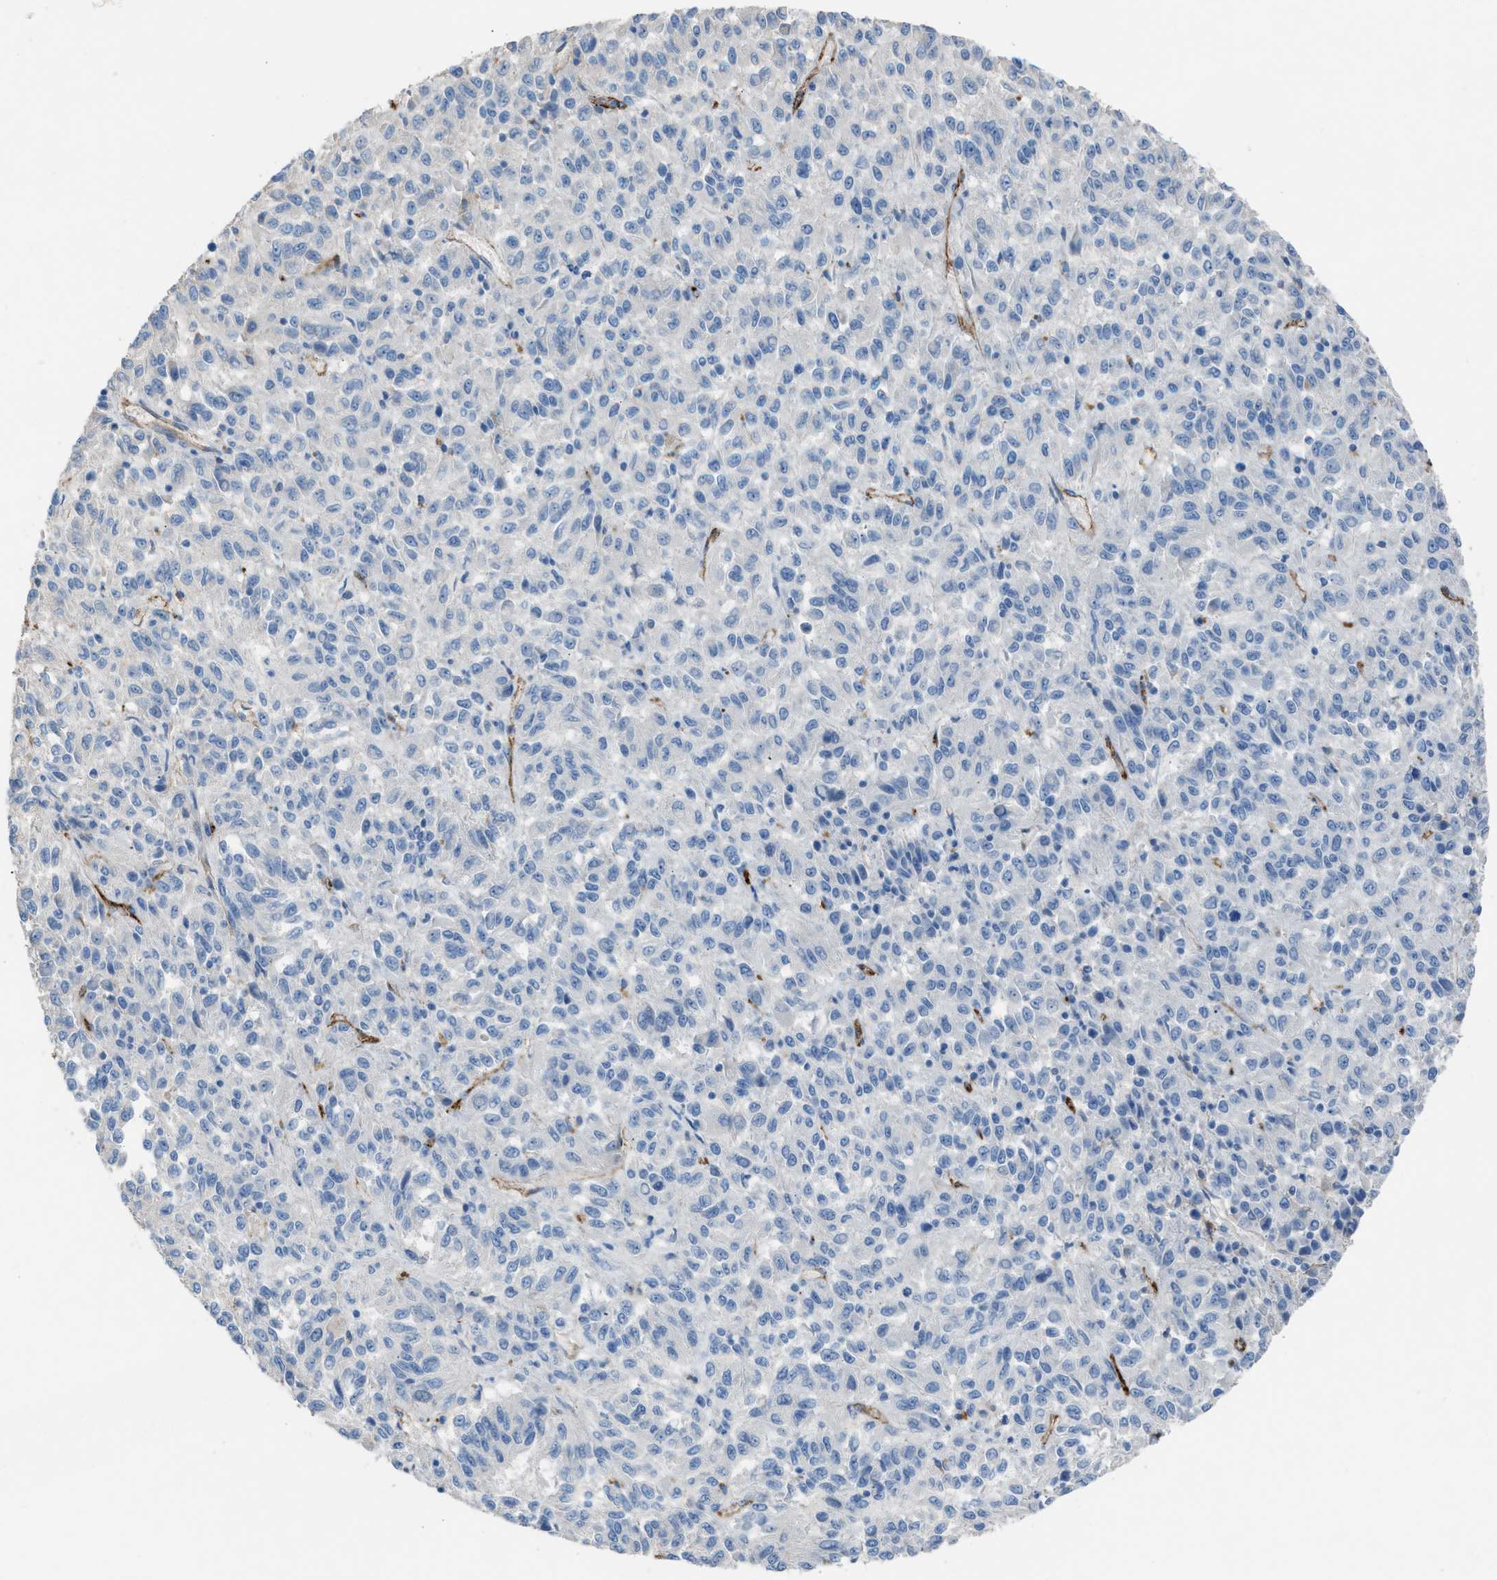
{"staining": {"intensity": "negative", "quantity": "none", "location": "none"}, "tissue": "melanoma", "cell_type": "Tumor cells", "image_type": "cancer", "snomed": [{"axis": "morphology", "description": "Malignant melanoma, Metastatic site"}, {"axis": "topography", "description": "Lung"}], "caption": "Immunohistochemical staining of human malignant melanoma (metastatic site) shows no significant expression in tumor cells. (Immunohistochemistry (ihc), brightfield microscopy, high magnification).", "gene": "DYSF", "patient": {"sex": "male", "age": 64}}